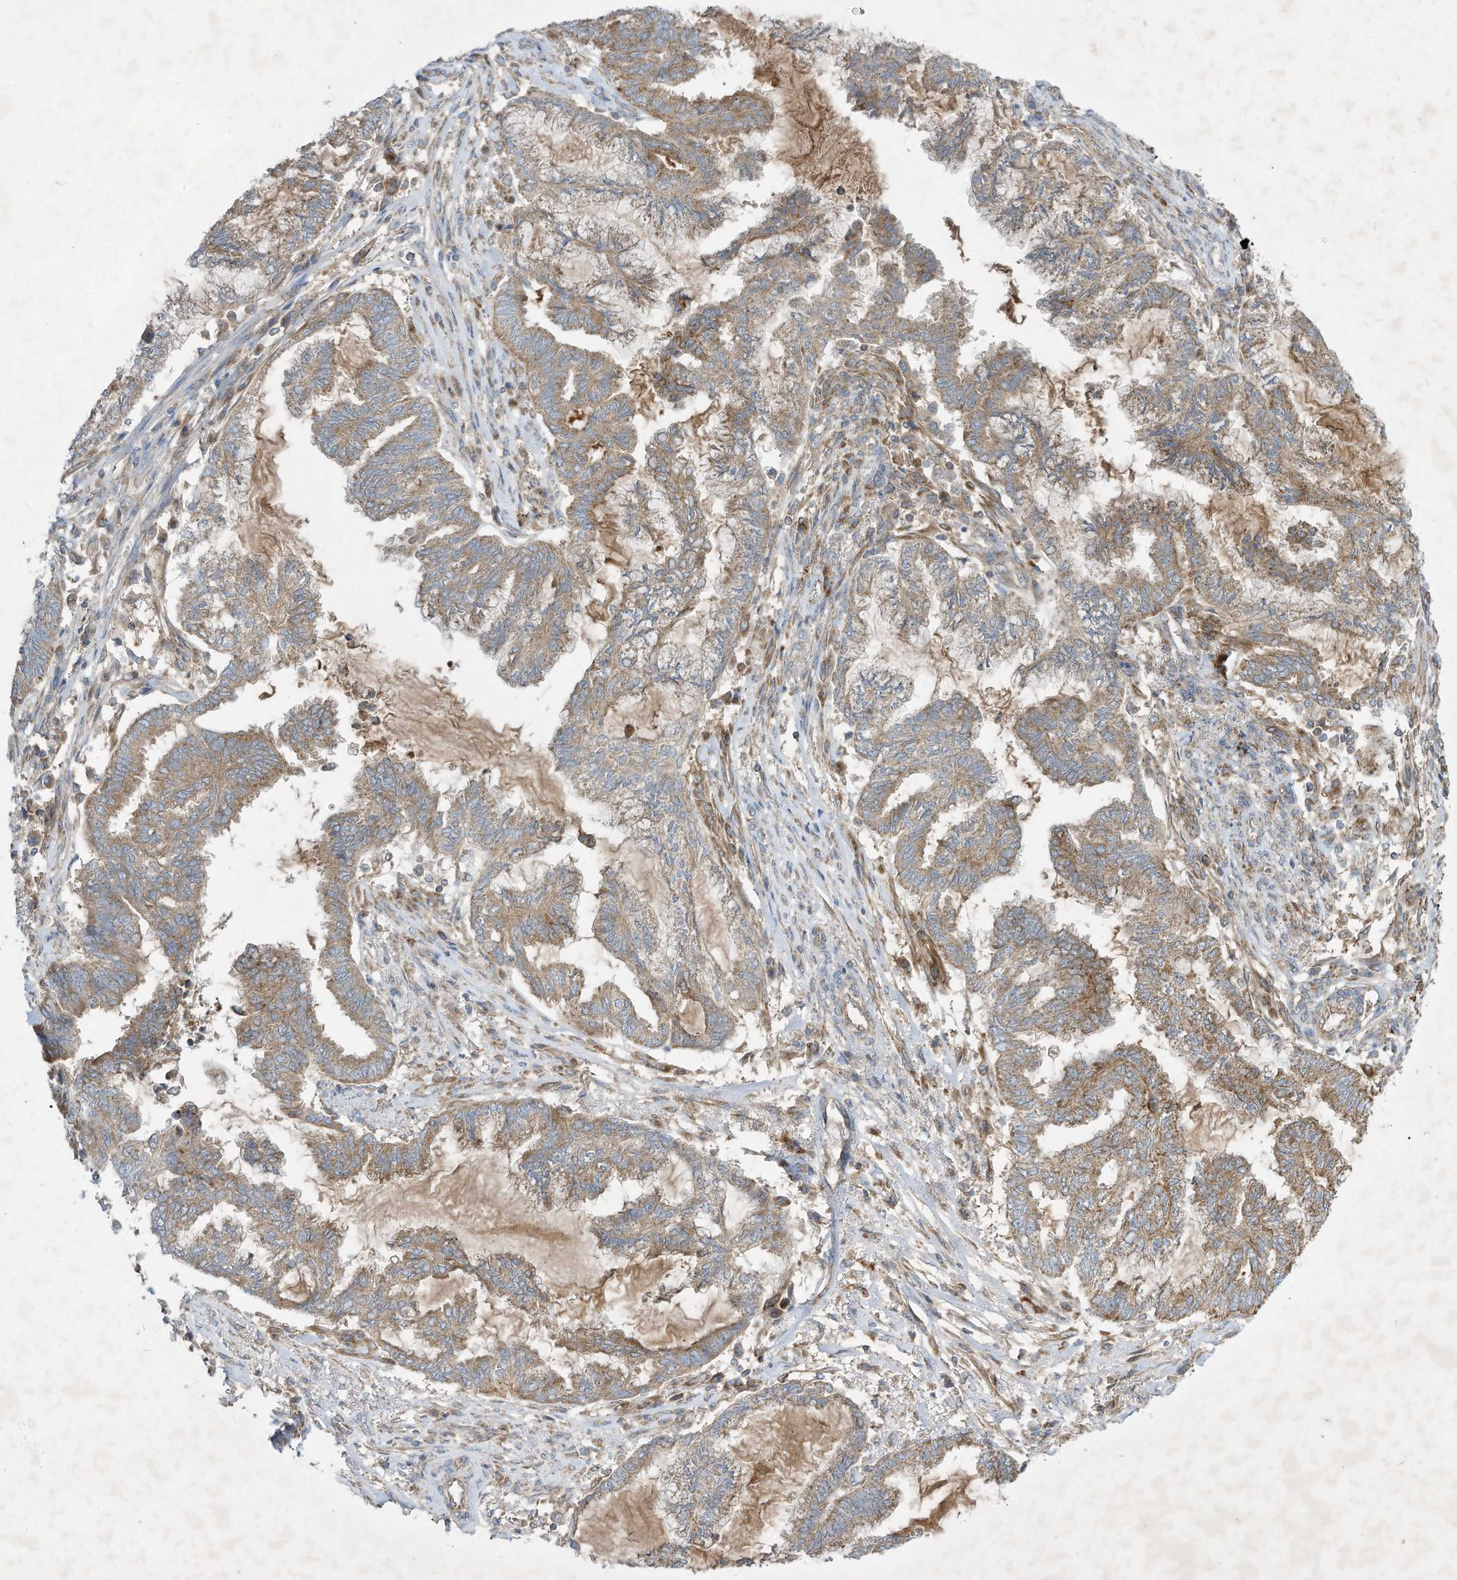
{"staining": {"intensity": "weak", "quantity": ">75%", "location": "cytoplasmic/membranous"}, "tissue": "endometrial cancer", "cell_type": "Tumor cells", "image_type": "cancer", "snomed": [{"axis": "morphology", "description": "Adenocarcinoma, NOS"}, {"axis": "topography", "description": "Endometrium"}], "caption": "Protein expression analysis of human endometrial adenocarcinoma reveals weak cytoplasmic/membranous staining in about >75% of tumor cells.", "gene": "SYNJ2", "patient": {"sex": "female", "age": 86}}